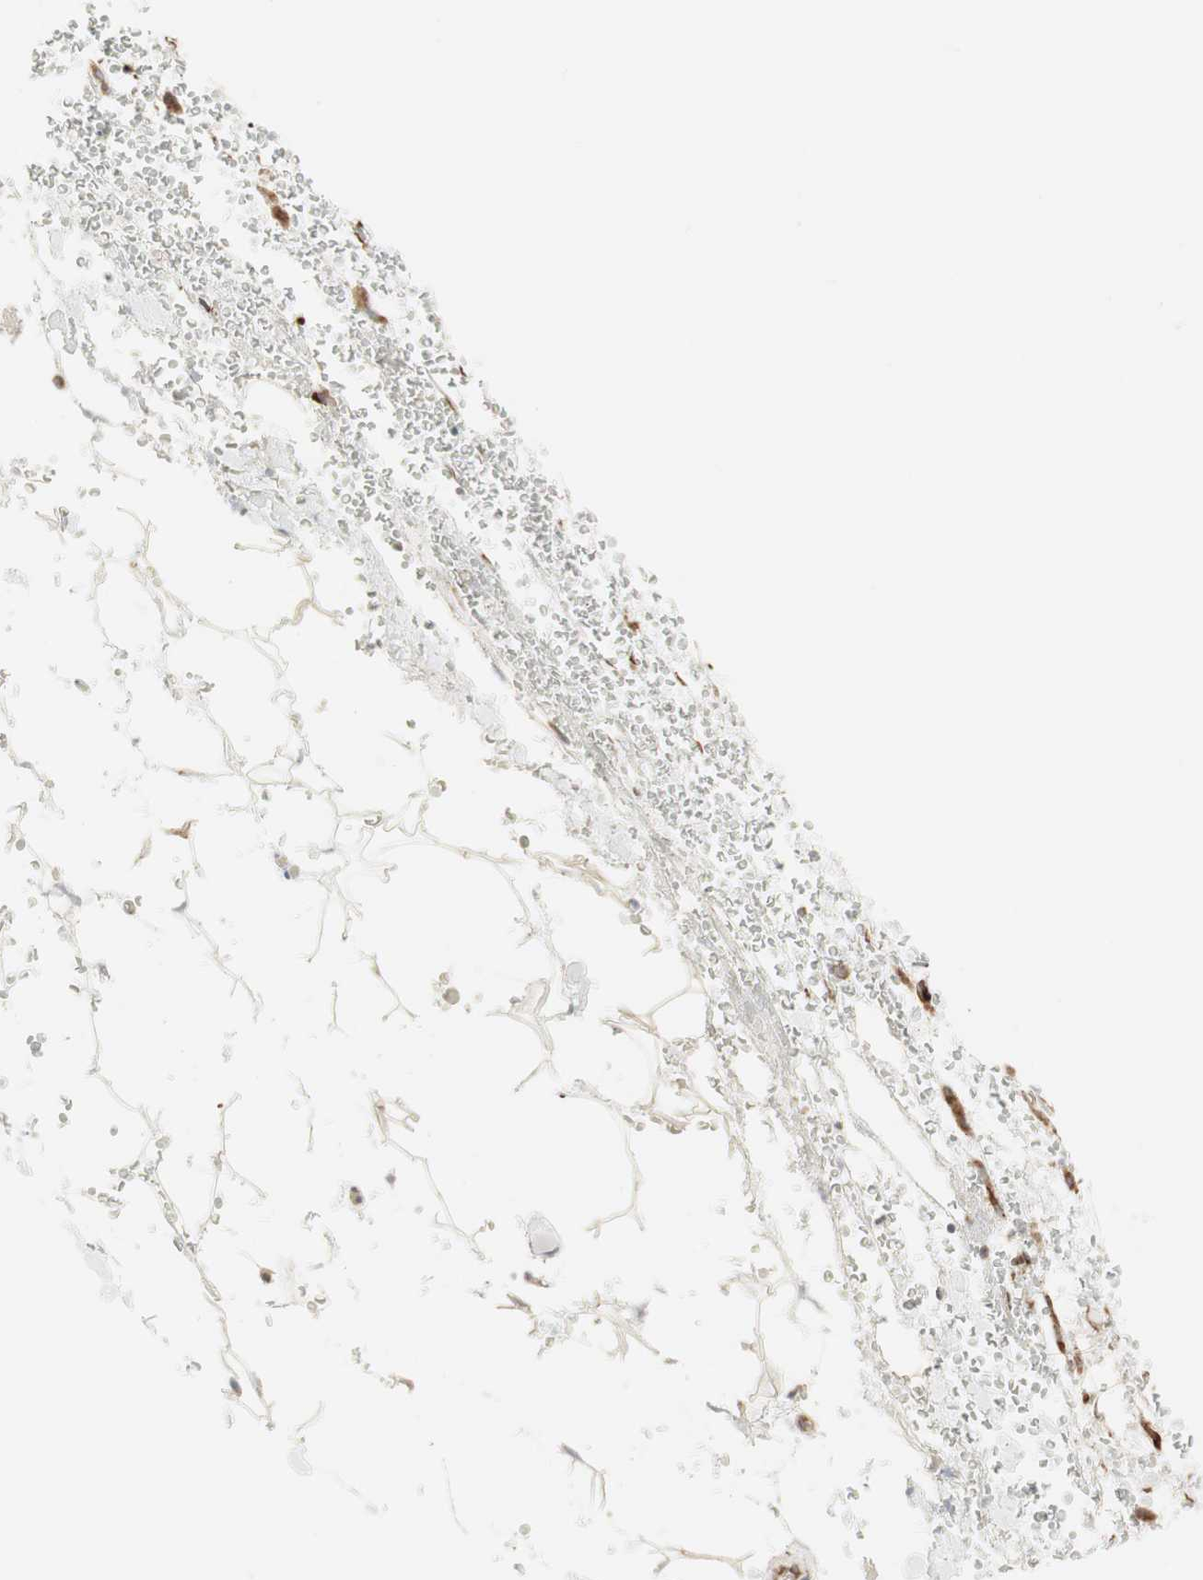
{"staining": {"intensity": "moderate", "quantity": ">75%", "location": "cytoplasmic/membranous"}, "tissue": "adipose tissue", "cell_type": "Adipocytes", "image_type": "normal", "snomed": [{"axis": "morphology", "description": "Normal tissue, NOS"}, {"axis": "morphology", "description": "Inflammation, NOS"}, {"axis": "topography", "description": "Breast"}], "caption": "This photomicrograph exhibits immunohistochemistry (IHC) staining of benign adipose tissue, with medium moderate cytoplasmic/membranous staining in about >75% of adipocytes.", "gene": "H6PD", "patient": {"sex": "female", "age": 65}}